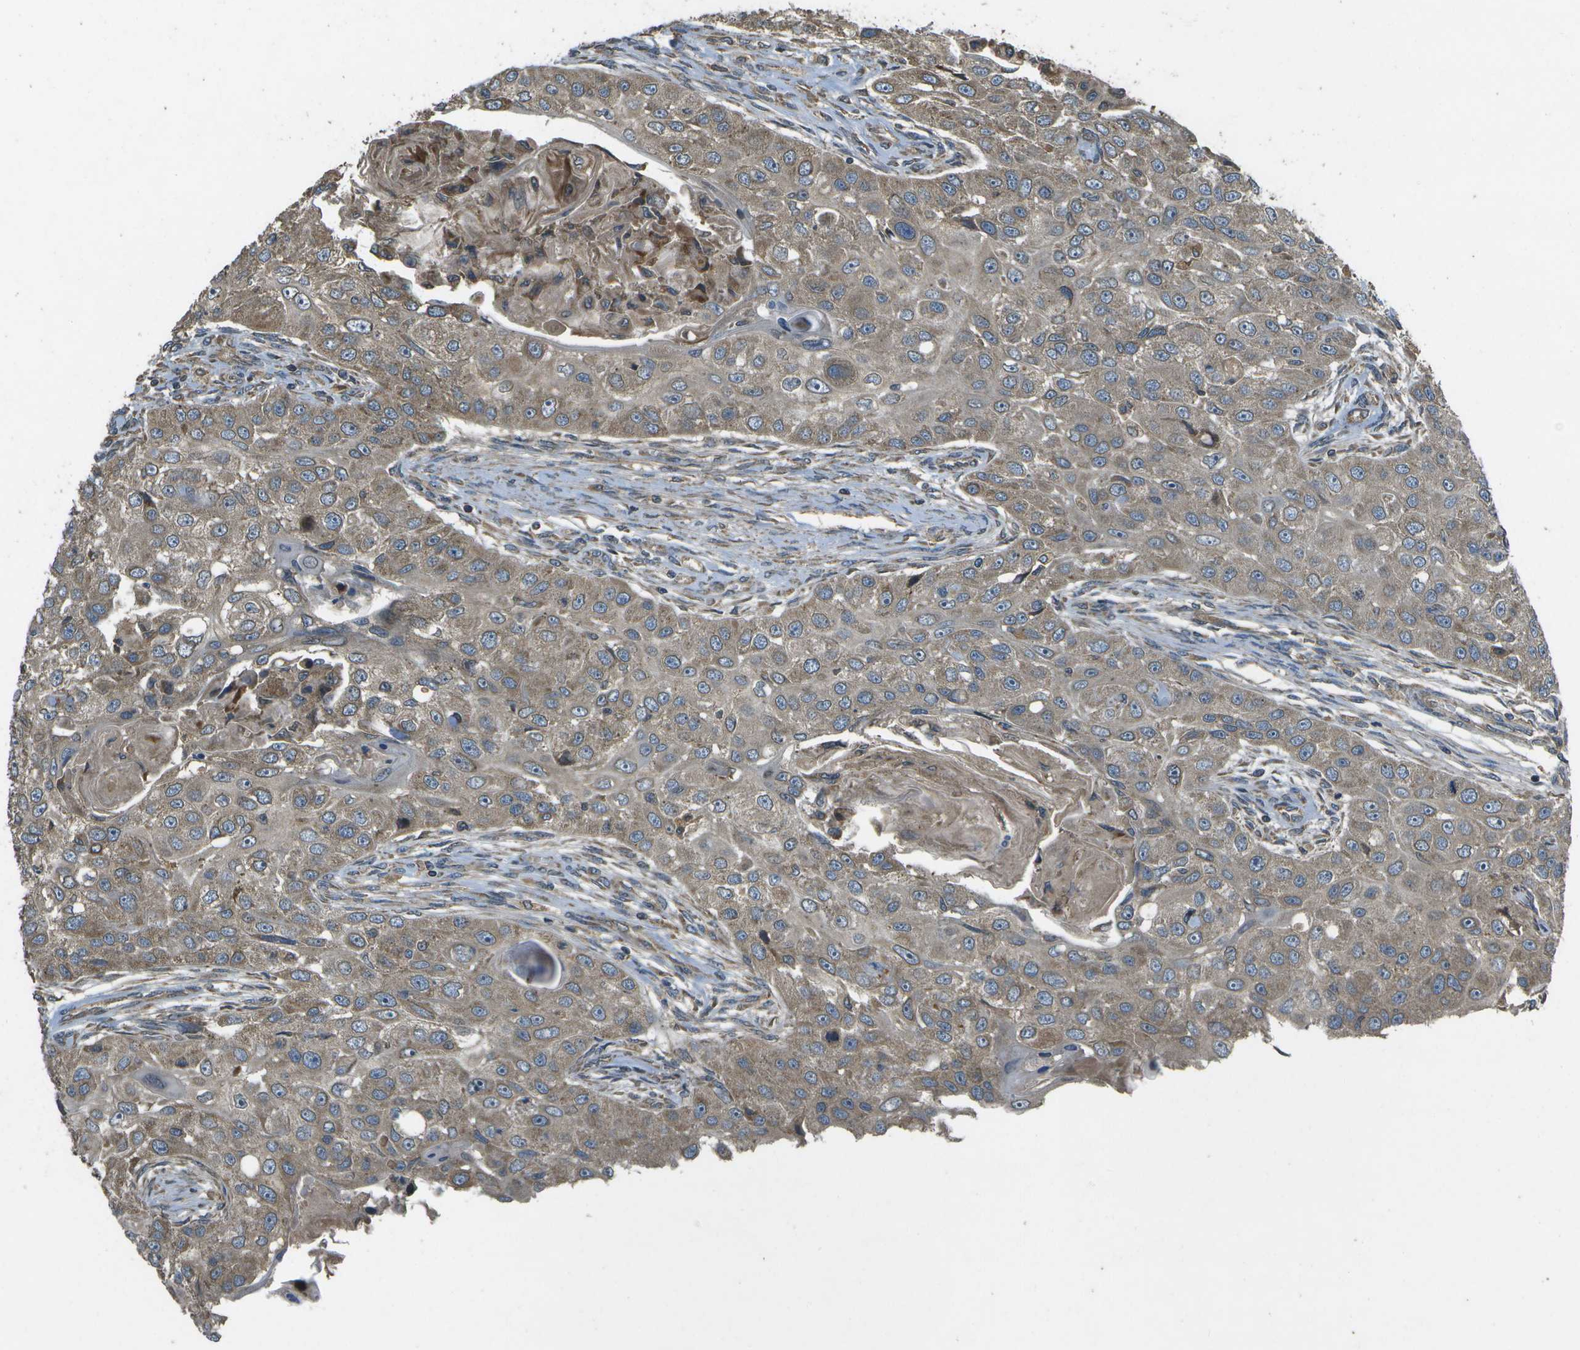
{"staining": {"intensity": "weak", "quantity": ">75%", "location": "cytoplasmic/membranous"}, "tissue": "head and neck cancer", "cell_type": "Tumor cells", "image_type": "cancer", "snomed": [{"axis": "morphology", "description": "Normal tissue, NOS"}, {"axis": "morphology", "description": "Squamous cell carcinoma, NOS"}, {"axis": "topography", "description": "Skeletal muscle"}, {"axis": "topography", "description": "Head-Neck"}], "caption": "Immunohistochemistry (IHC) (DAB (3,3'-diaminobenzidine)) staining of human head and neck cancer displays weak cytoplasmic/membranous protein expression in approximately >75% of tumor cells. (DAB IHC with brightfield microscopy, high magnification).", "gene": "HFE", "patient": {"sex": "male", "age": 51}}